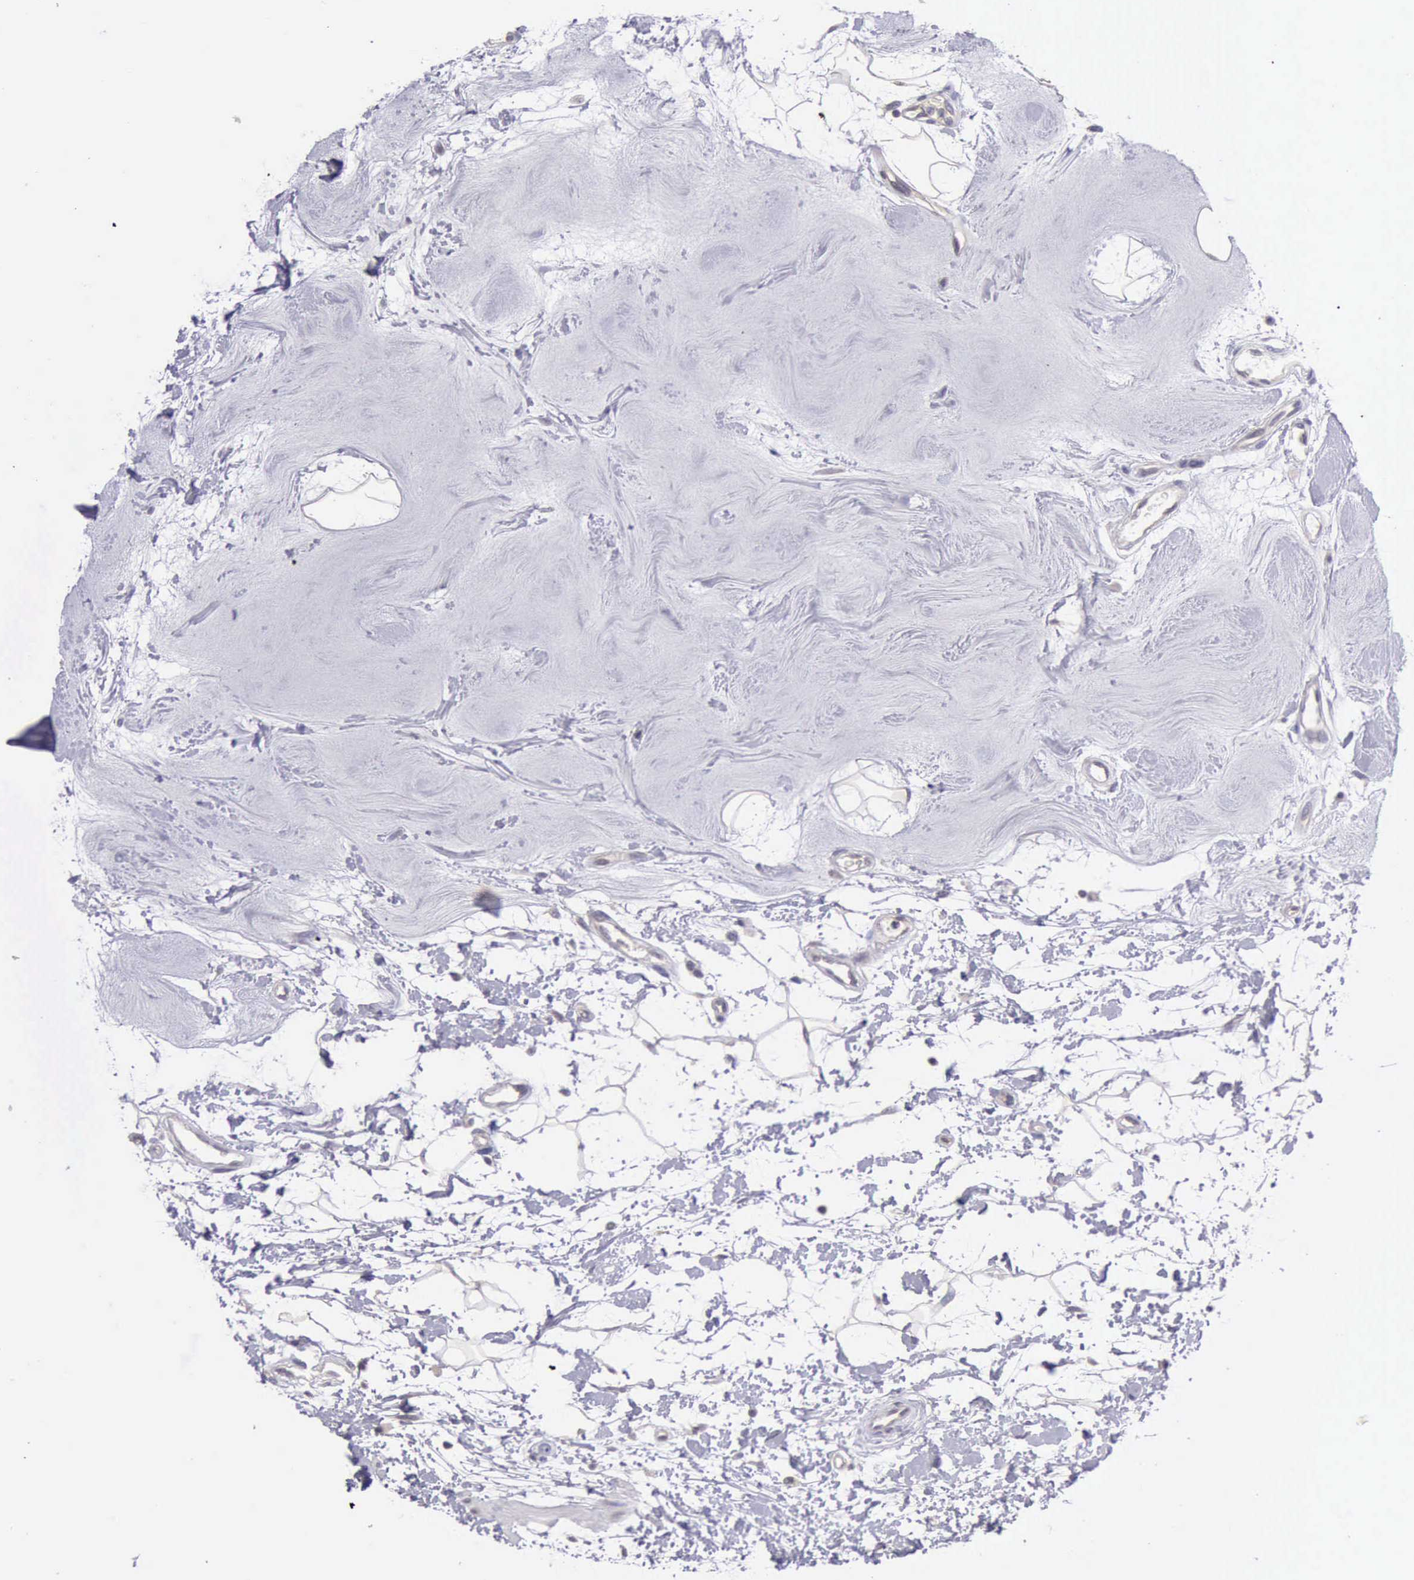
{"staining": {"intensity": "negative", "quantity": "none", "location": "none"}, "tissue": "breast cancer", "cell_type": "Tumor cells", "image_type": "cancer", "snomed": [{"axis": "morphology", "description": "Duct carcinoma"}, {"axis": "topography", "description": "Breast"}], "caption": "Immunohistochemistry (IHC) image of breast cancer (intraductal carcinoma) stained for a protein (brown), which shows no positivity in tumor cells.", "gene": "KCND1", "patient": {"sex": "female", "age": 40}}